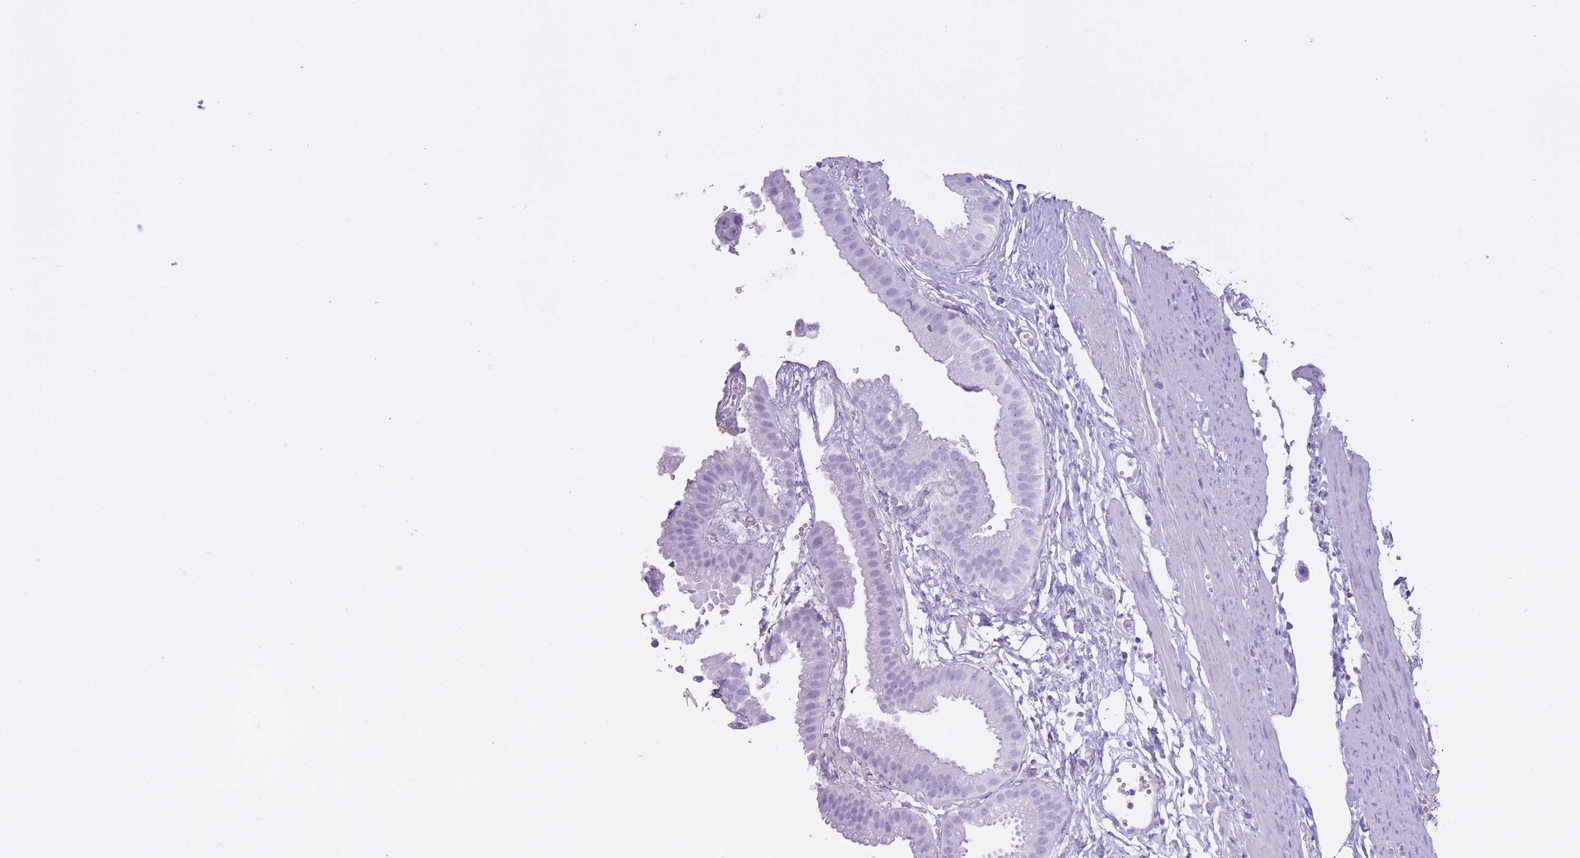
{"staining": {"intensity": "negative", "quantity": "none", "location": "none"}, "tissue": "gallbladder", "cell_type": "Glandular cells", "image_type": "normal", "snomed": [{"axis": "morphology", "description": "Normal tissue, NOS"}, {"axis": "topography", "description": "Gallbladder"}], "caption": "Normal gallbladder was stained to show a protein in brown. There is no significant expression in glandular cells. (DAB IHC with hematoxylin counter stain).", "gene": "AP3S1", "patient": {"sex": "female", "age": 61}}